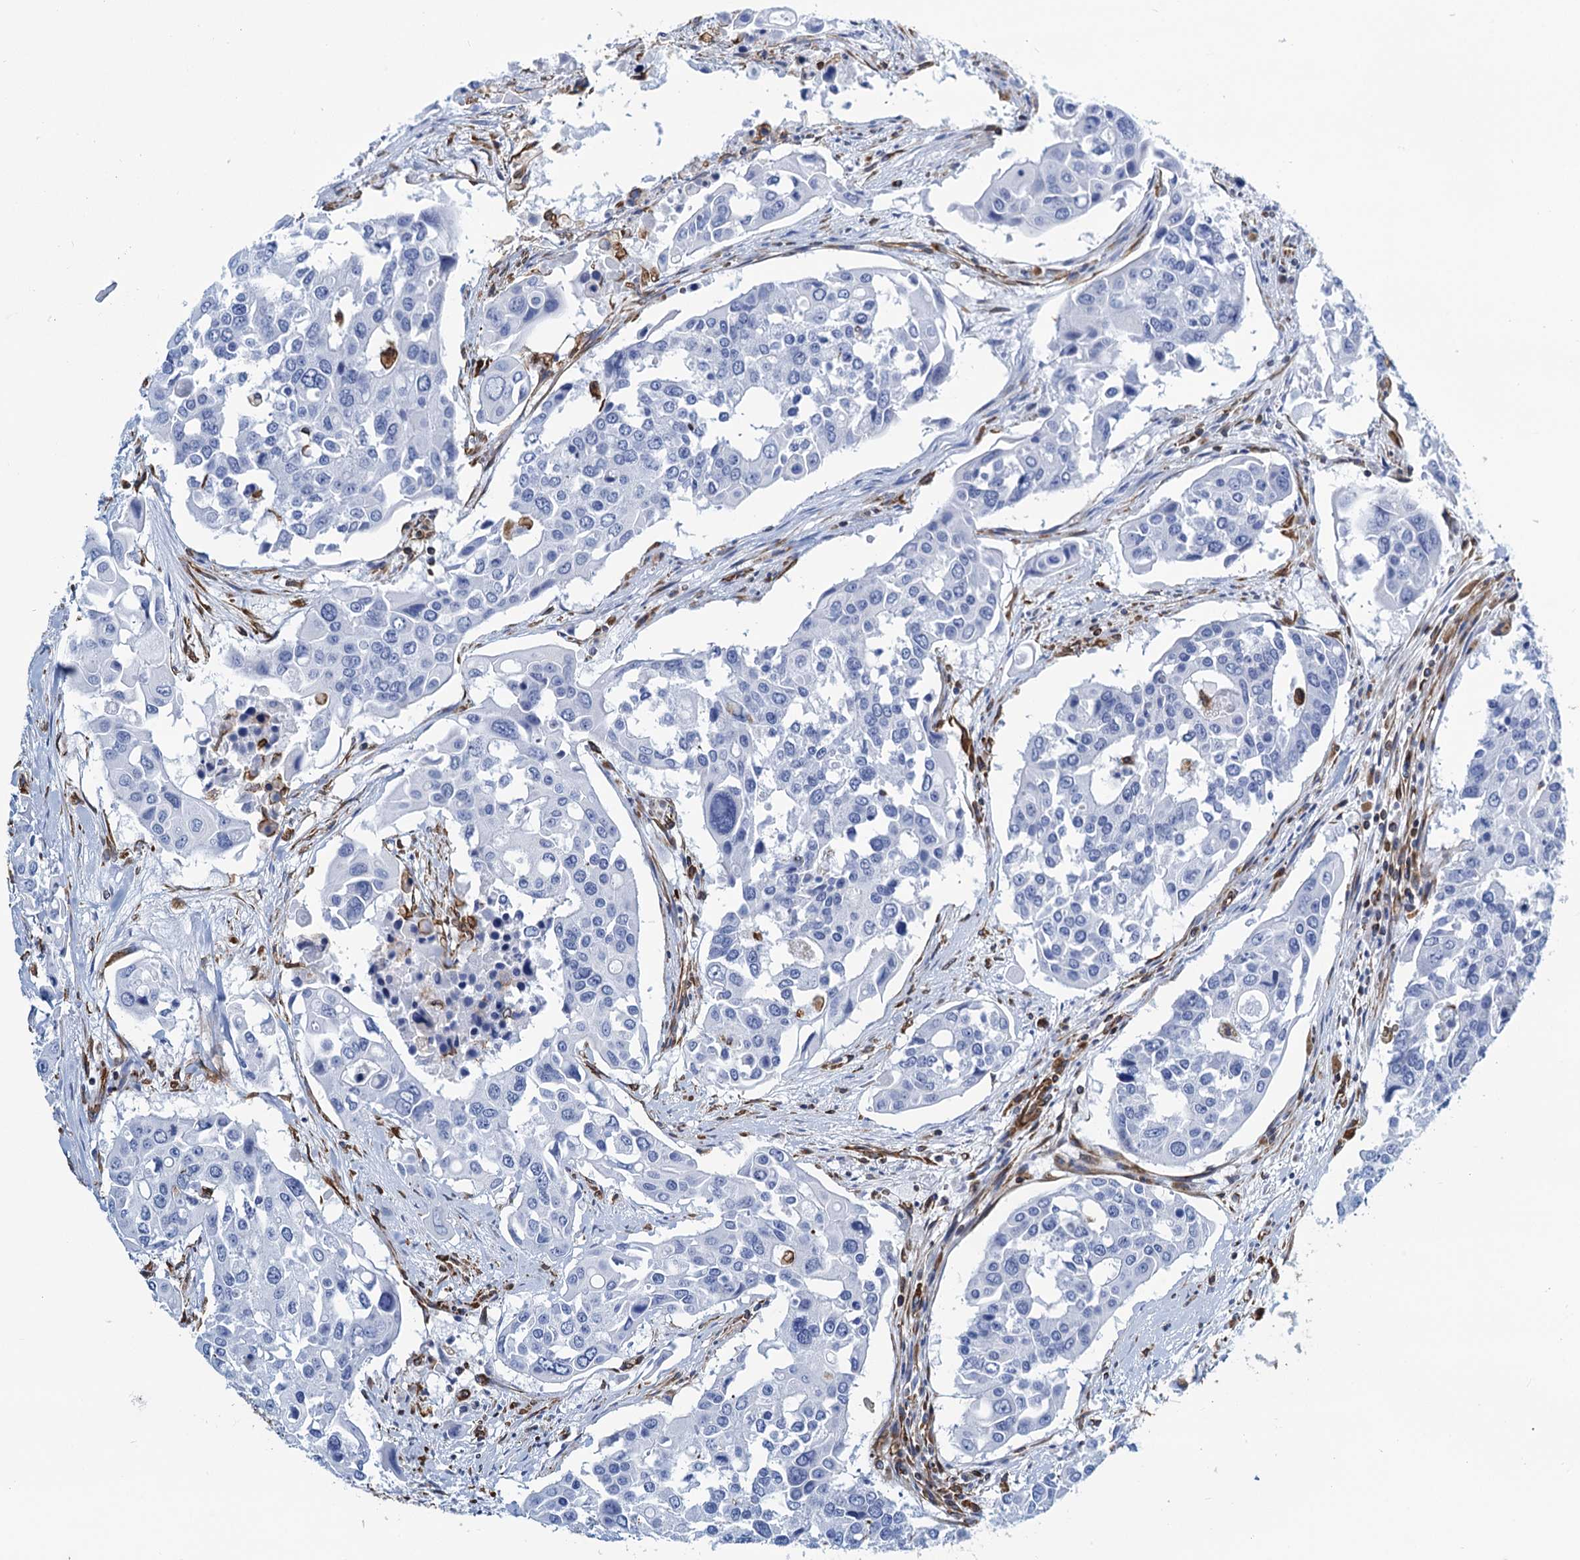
{"staining": {"intensity": "negative", "quantity": "none", "location": "none"}, "tissue": "colorectal cancer", "cell_type": "Tumor cells", "image_type": "cancer", "snomed": [{"axis": "morphology", "description": "Adenocarcinoma, NOS"}, {"axis": "topography", "description": "Colon"}], "caption": "This is a histopathology image of immunohistochemistry staining of adenocarcinoma (colorectal), which shows no staining in tumor cells.", "gene": "PGM2", "patient": {"sex": "male", "age": 77}}